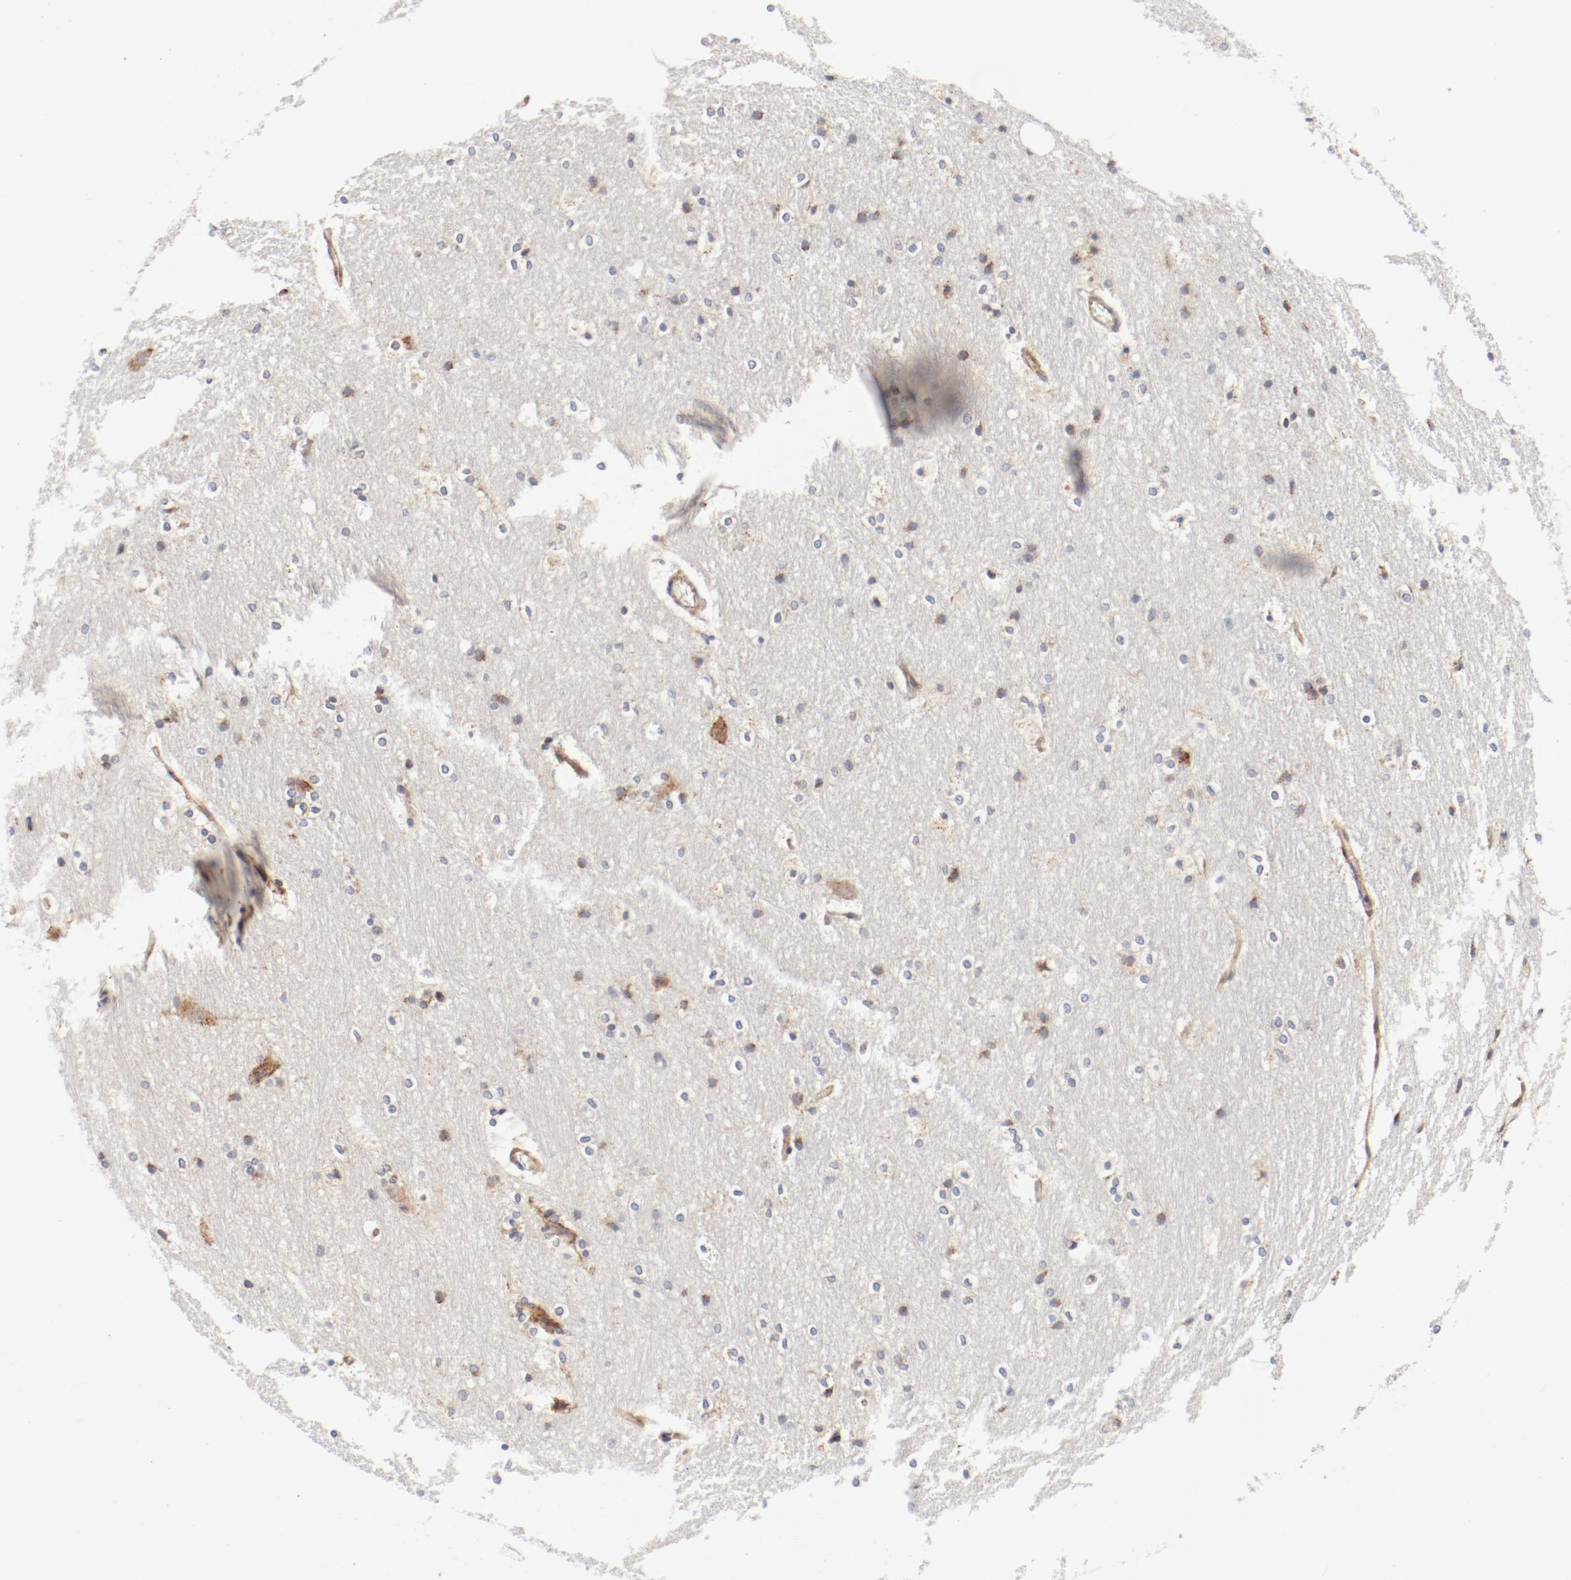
{"staining": {"intensity": "moderate", "quantity": "<25%", "location": "cytoplasmic/membranous"}, "tissue": "hippocampus", "cell_type": "Glial cells", "image_type": "normal", "snomed": [{"axis": "morphology", "description": "Normal tissue, NOS"}, {"axis": "topography", "description": "Hippocampus"}], "caption": "Normal hippocampus exhibits moderate cytoplasmic/membranous staining in about <25% of glial cells, visualized by immunohistochemistry.", "gene": "PDPK1", "patient": {"sex": "female", "age": 19}}